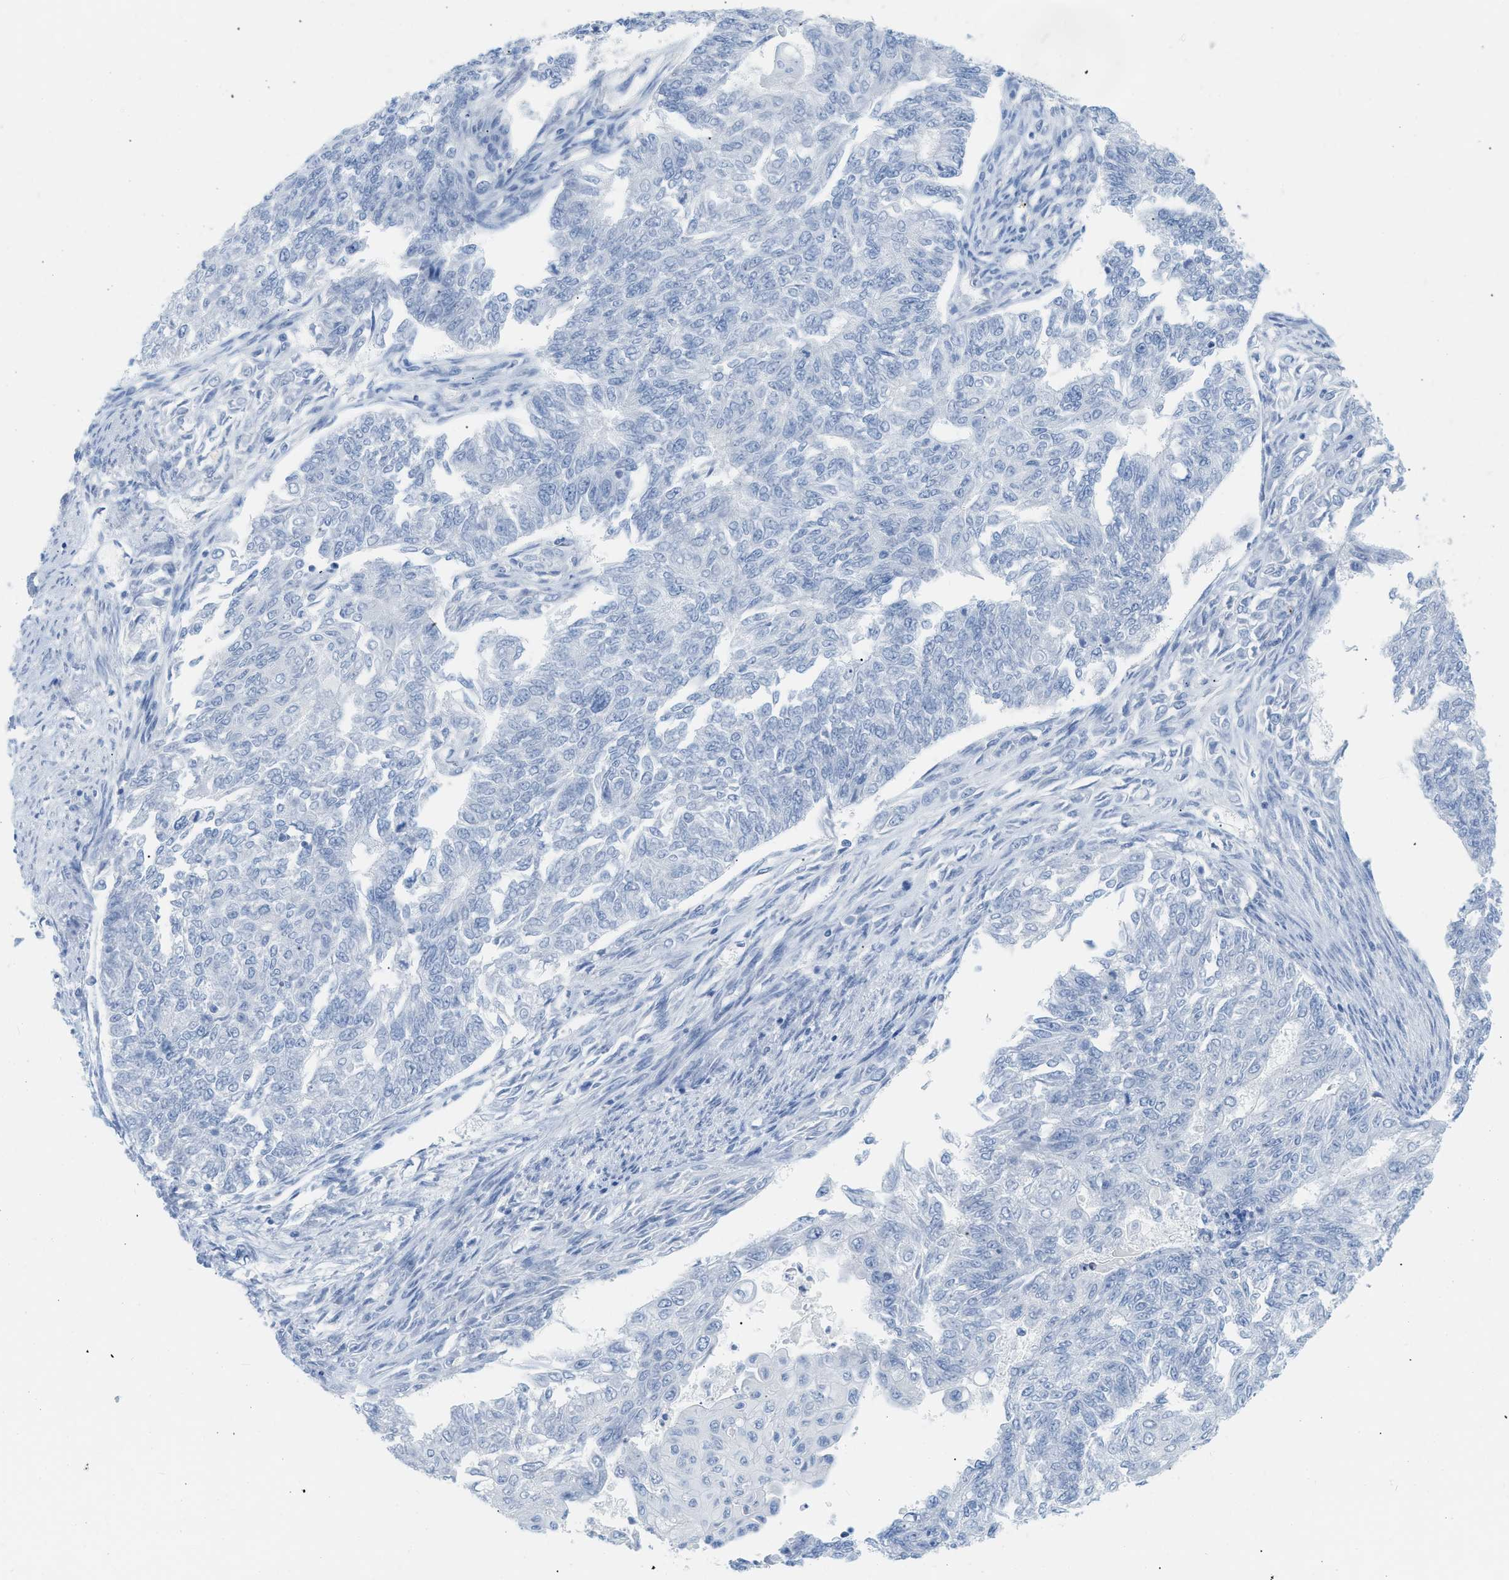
{"staining": {"intensity": "negative", "quantity": "none", "location": "none"}, "tissue": "endometrial cancer", "cell_type": "Tumor cells", "image_type": "cancer", "snomed": [{"axis": "morphology", "description": "Adenocarcinoma, NOS"}, {"axis": "topography", "description": "Endometrium"}], "caption": "Immunohistochemistry photomicrograph of neoplastic tissue: endometrial cancer stained with DAB reveals no significant protein staining in tumor cells.", "gene": "PAPPA", "patient": {"sex": "female", "age": 32}}